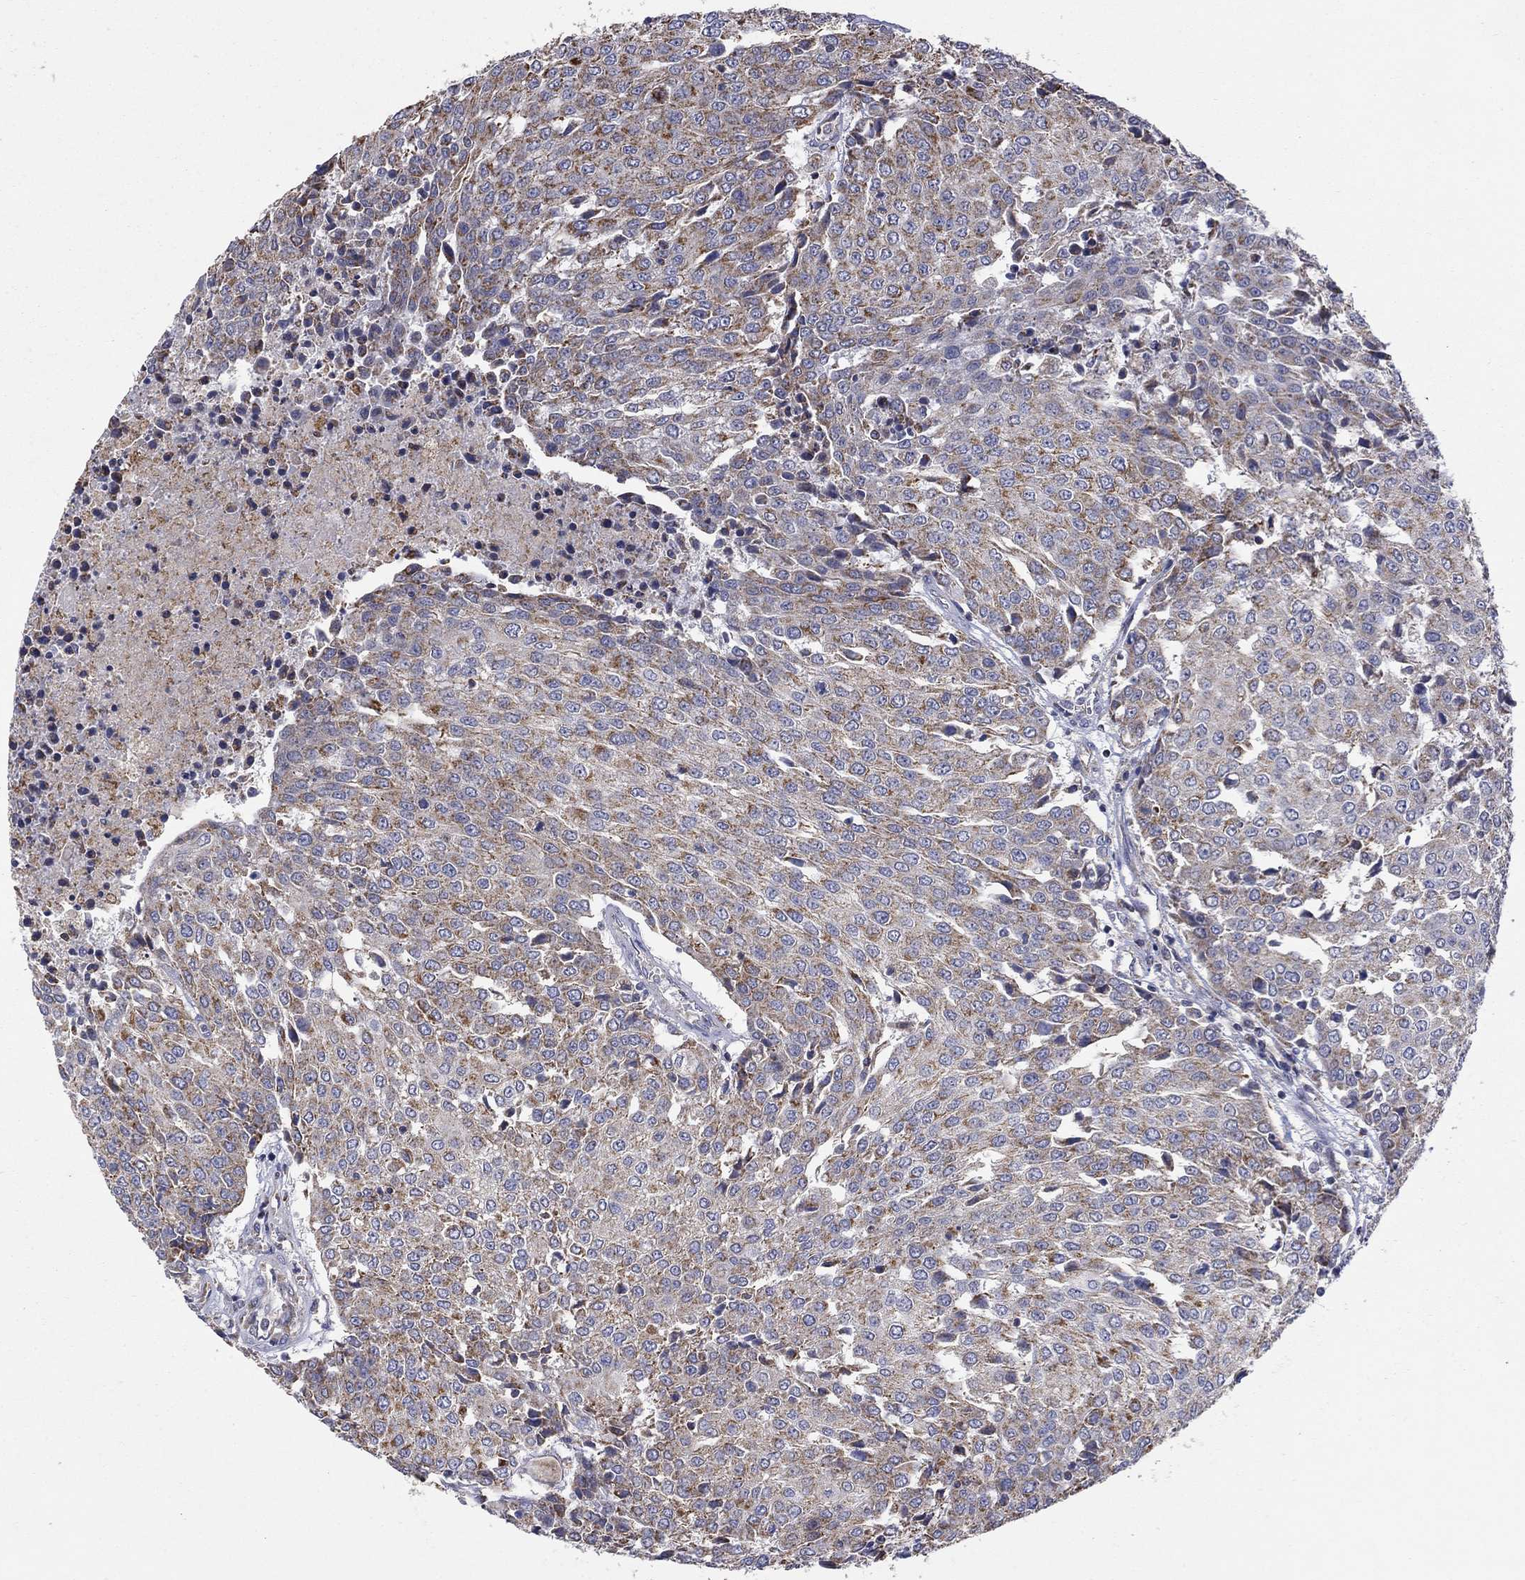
{"staining": {"intensity": "moderate", "quantity": "25%-75%", "location": "cytoplasmic/membranous"}, "tissue": "urothelial cancer", "cell_type": "Tumor cells", "image_type": "cancer", "snomed": [{"axis": "morphology", "description": "Urothelial carcinoma, High grade"}, {"axis": "topography", "description": "Urinary bladder"}], "caption": "DAB immunohistochemical staining of high-grade urothelial carcinoma reveals moderate cytoplasmic/membranous protein expression in about 25%-75% of tumor cells.", "gene": "HPS5", "patient": {"sex": "female", "age": 85}}